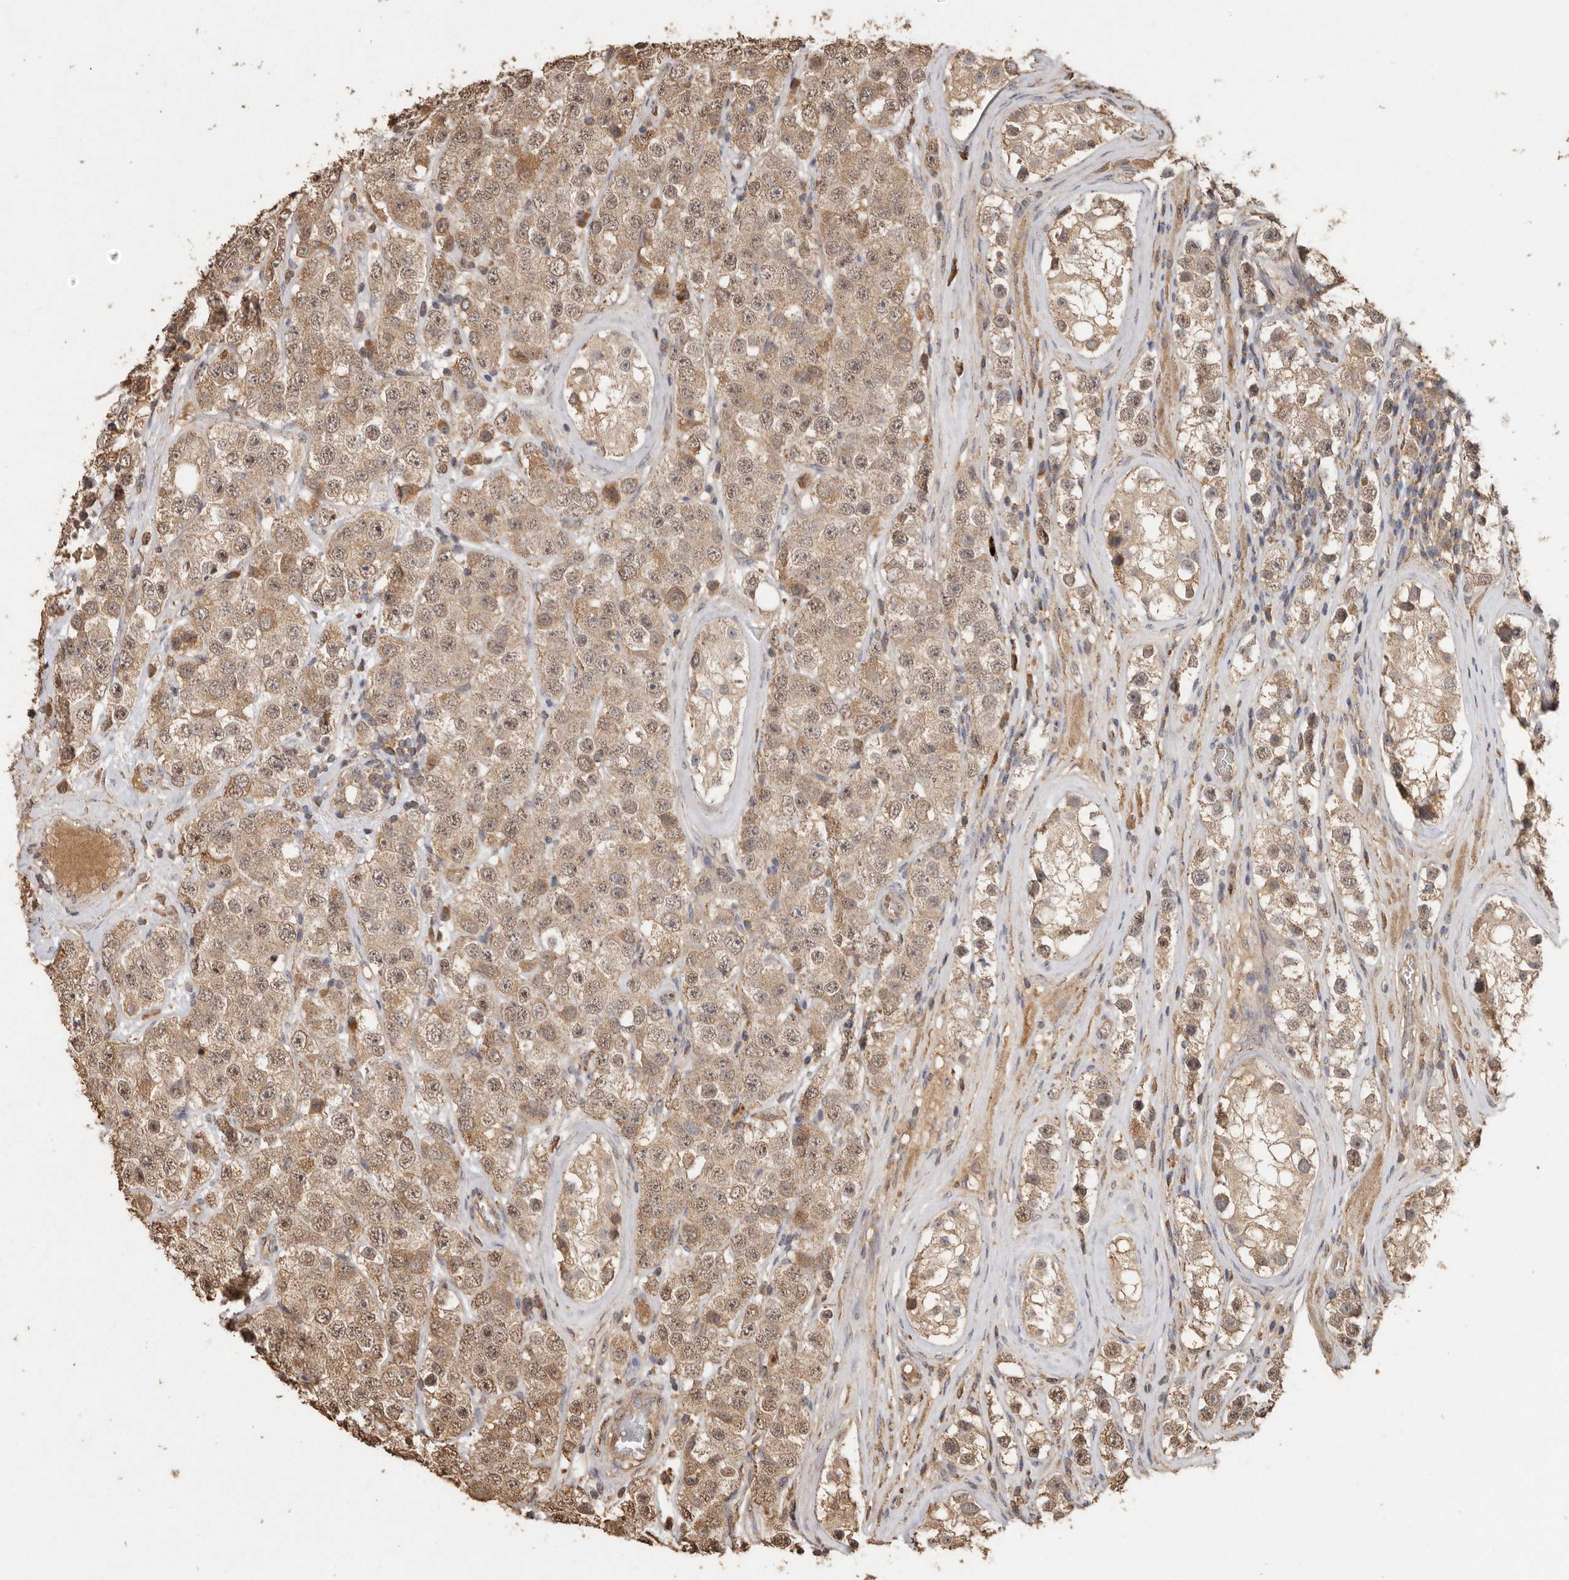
{"staining": {"intensity": "moderate", "quantity": ">75%", "location": "cytoplasmic/membranous,nuclear"}, "tissue": "testis cancer", "cell_type": "Tumor cells", "image_type": "cancer", "snomed": [{"axis": "morphology", "description": "Seminoma, NOS"}, {"axis": "topography", "description": "Testis"}], "caption": "Testis seminoma was stained to show a protein in brown. There is medium levels of moderate cytoplasmic/membranous and nuclear positivity in about >75% of tumor cells.", "gene": "RWDD1", "patient": {"sex": "male", "age": 28}}